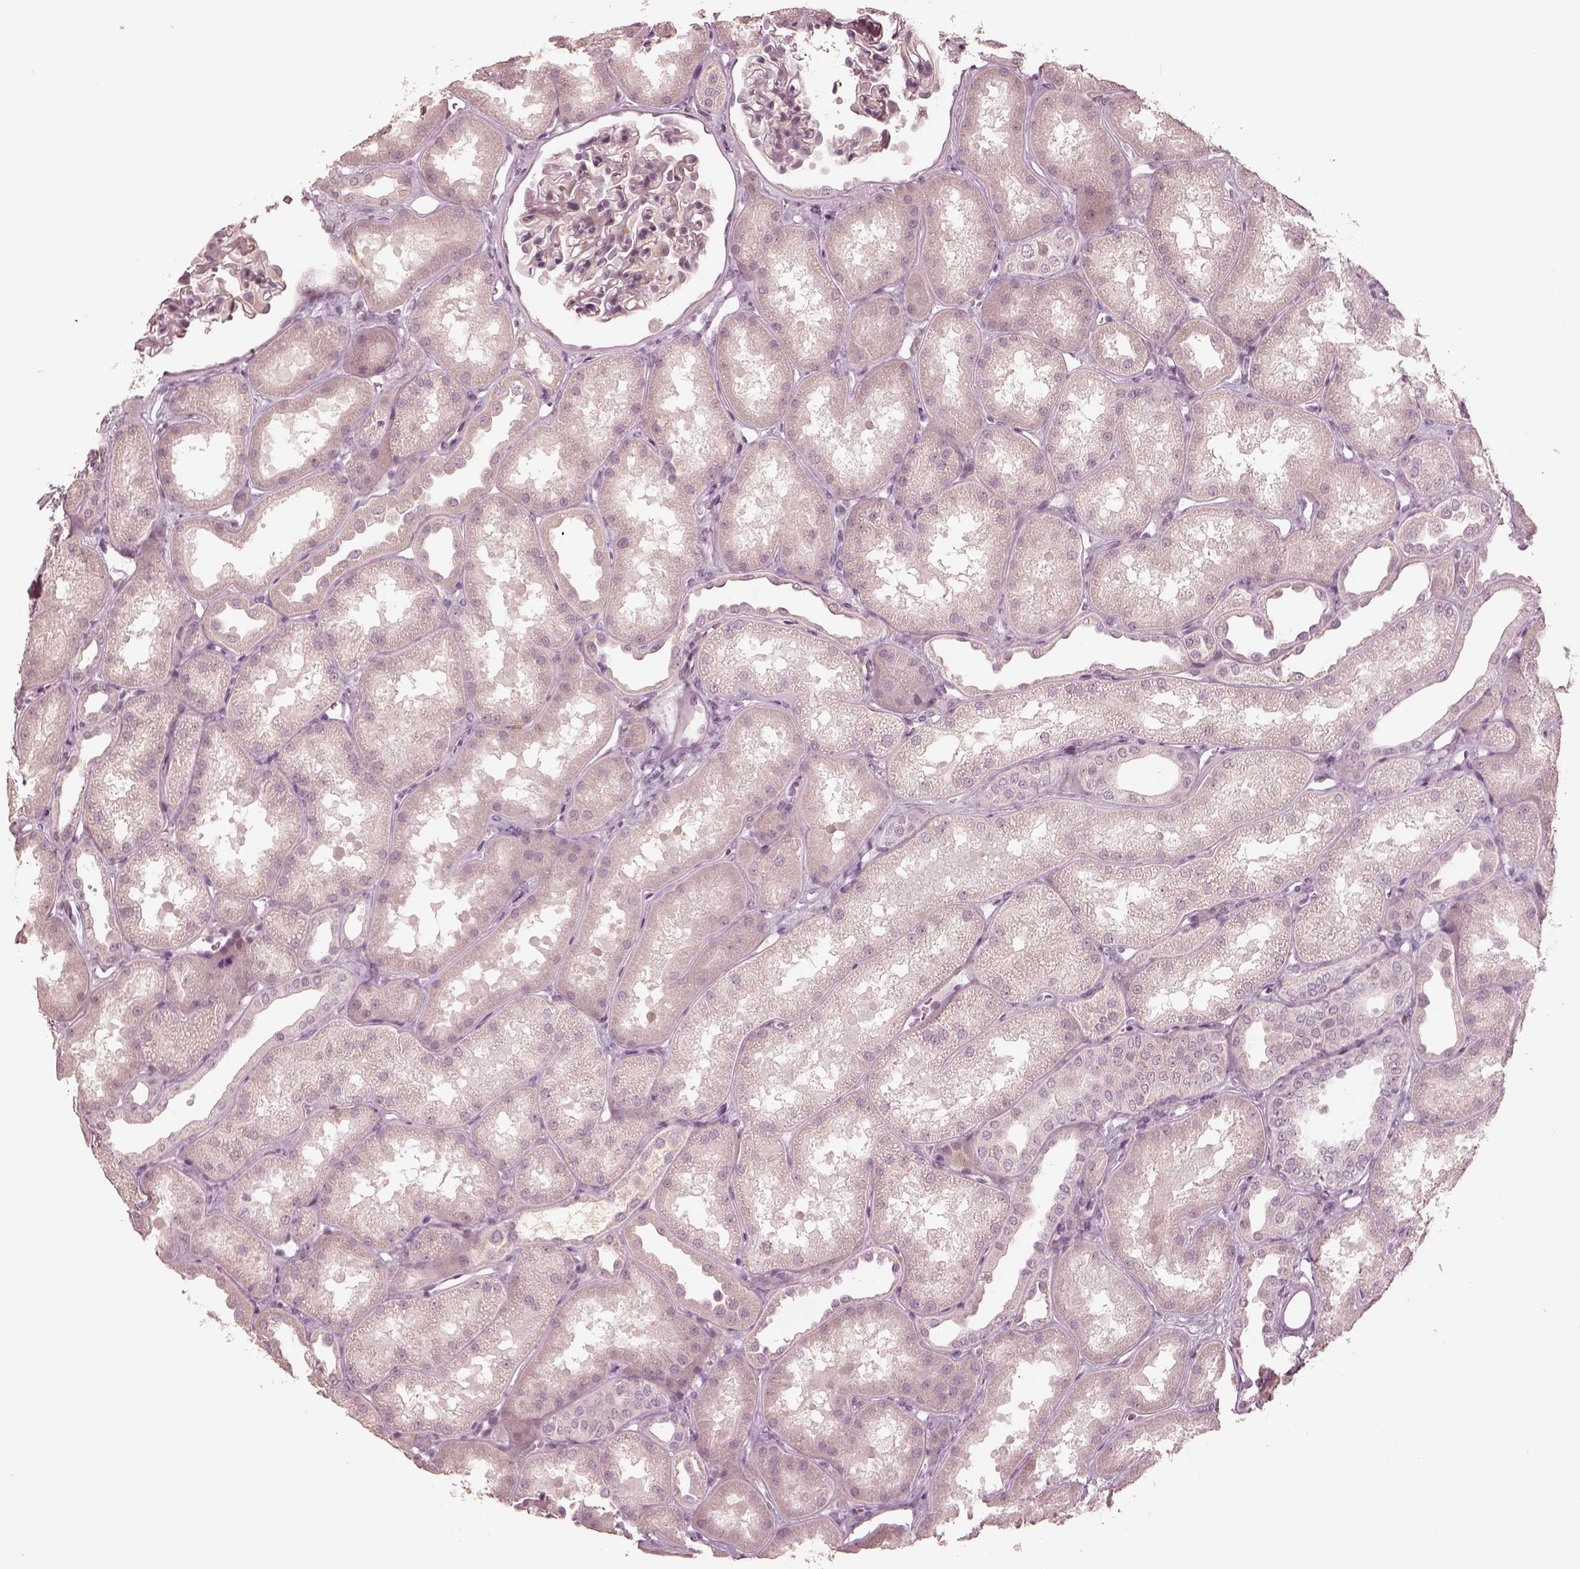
{"staining": {"intensity": "negative", "quantity": "none", "location": "none"}, "tissue": "kidney", "cell_type": "Cells in glomeruli", "image_type": "normal", "snomed": [{"axis": "morphology", "description": "Normal tissue, NOS"}, {"axis": "topography", "description": "Kidney"}], "caption": "Human kidney stained for a protein using IHC reveals no positivity in cells in glomeruli.", "gene": "MADCAM1", "patient": {"sex": "male", "age": 61}}